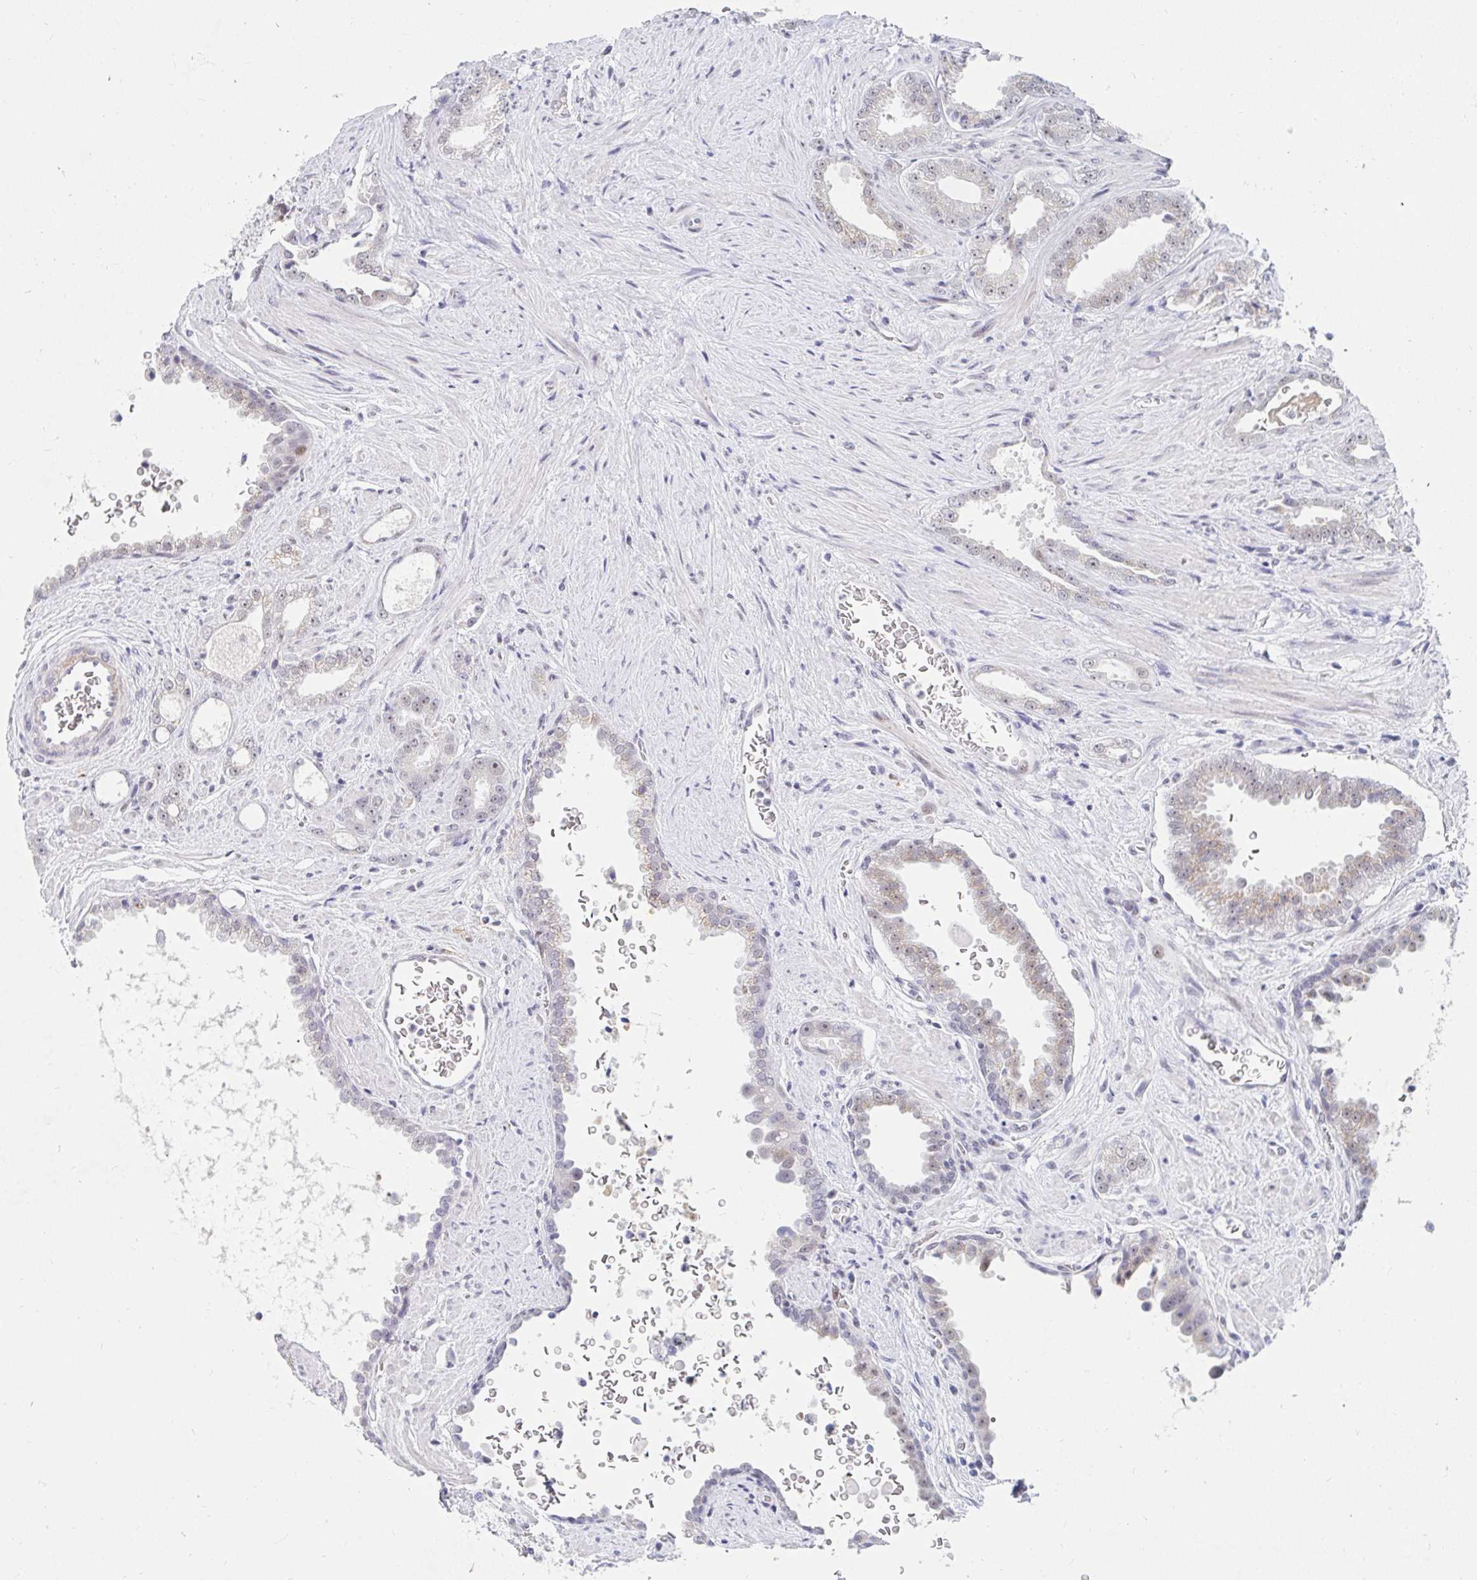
{"staining": {"intensity": "negative", "quantity": "none", "location": "none"}, "tissue": "prostate cancer", "cell_type": "Tumor cells", "image_type": "cancer", "snomed": [{"axis": "morphology", "description": "Adenocarcinoma, Low grade"}, {"axis": "topography", "description": "Prostate"}], "caption": "DAB (3,3'-diaminobenzidine) immunohistochemical staining of human prostate cancer shows no significant staining in tumor cells.", "gene": "COL28A1", "patient": {"sex": "male", "age": 67}}